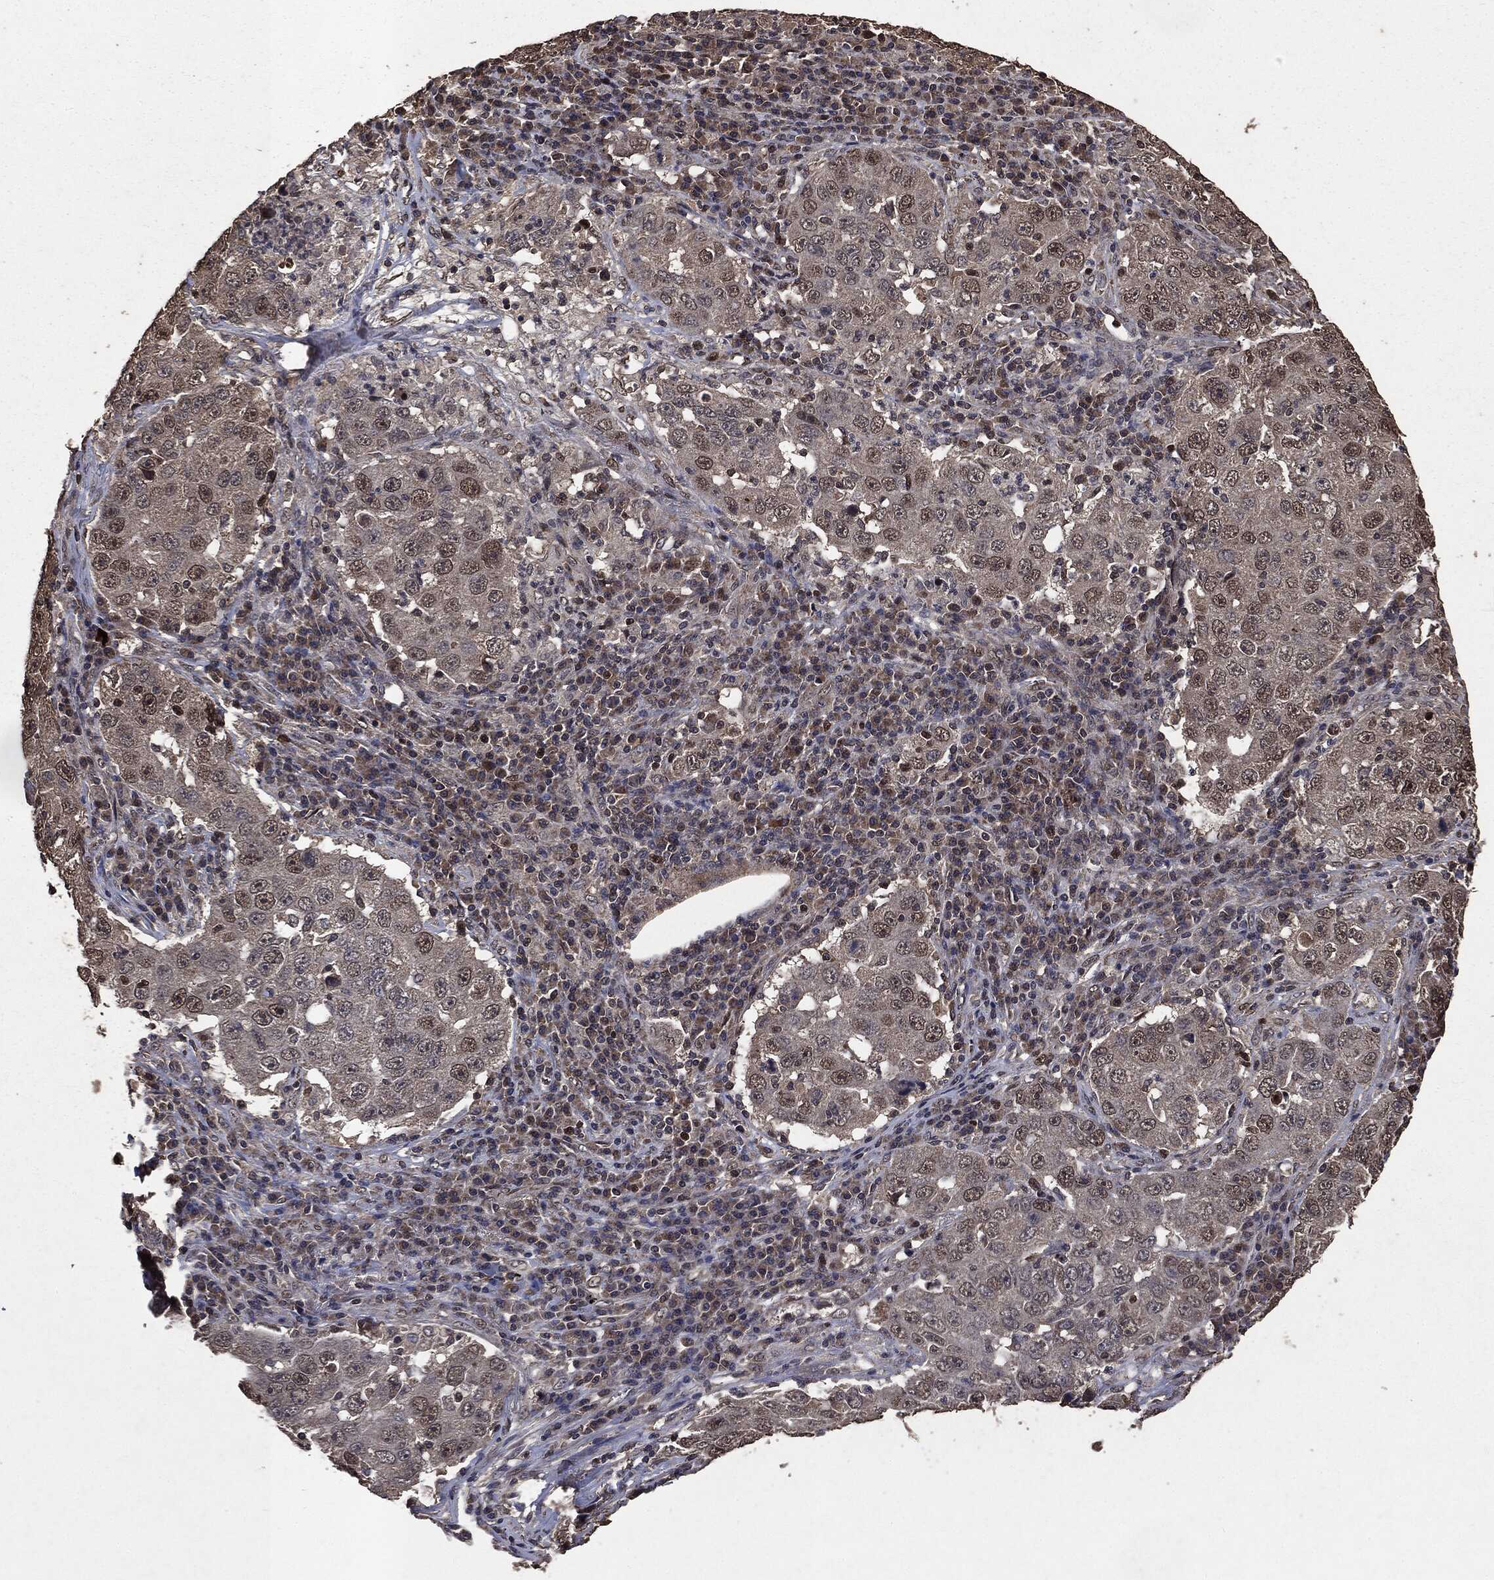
{"staining": {"intensity": "moderate", "quantity": "<25%", "location": "nuclear"}, "tissue": "lung cancer", "cell_type": "Tumor cells", "image_type": "cancer", "snomed": [{"axis": "morphology", "description": "Adenocarcinoma, NOS"}, {"axis": "topography", "description": "Lung"}], "caption": "Tumor cells display low levels of moderate nuclear positivity in about <25% of cells in human lung cancer.", "gene": "PPP6R2", "patient": {"sex": "male", "age": 73}}